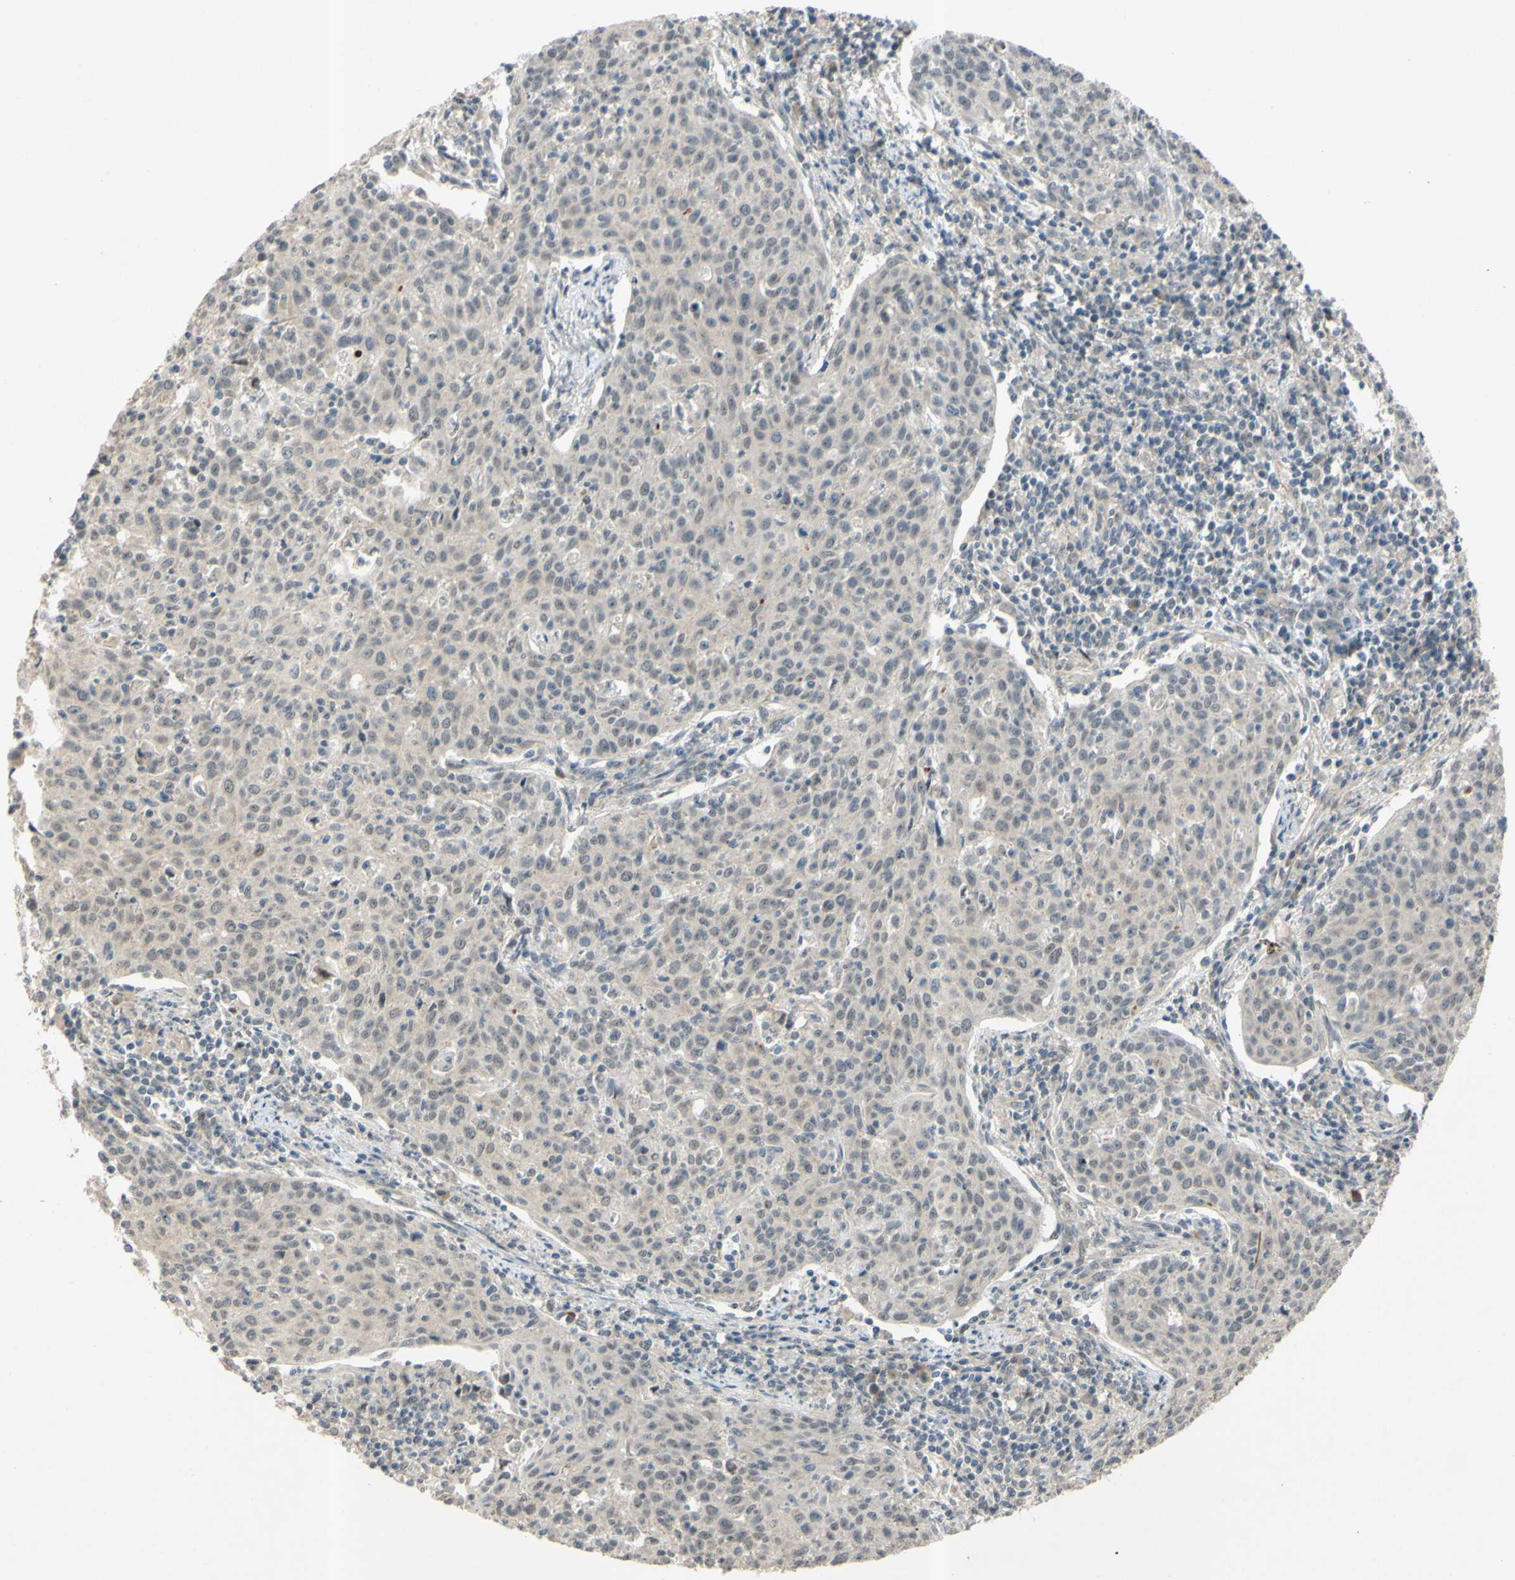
{"staining": {"intensity": "negative", "quantity": "none", "location": "none"}, "tissue": "cervical cancer", "cell_type": "Tumor cells", "image_type": "cancer", "snomed": [{"axis": "morphology", "description": "Squamous cell carcinoma, NOS"}, {"axis": "topography", "description": "Cervix"}], "caption": "A micrograph of cervical cancer stained for a protein reveals no brown staining in tumor cells. (Immunohistochemistry, brightfield microscopy, high magnification).", "gene": "ALK", "patient": {"sex": "female", "age": 38}}